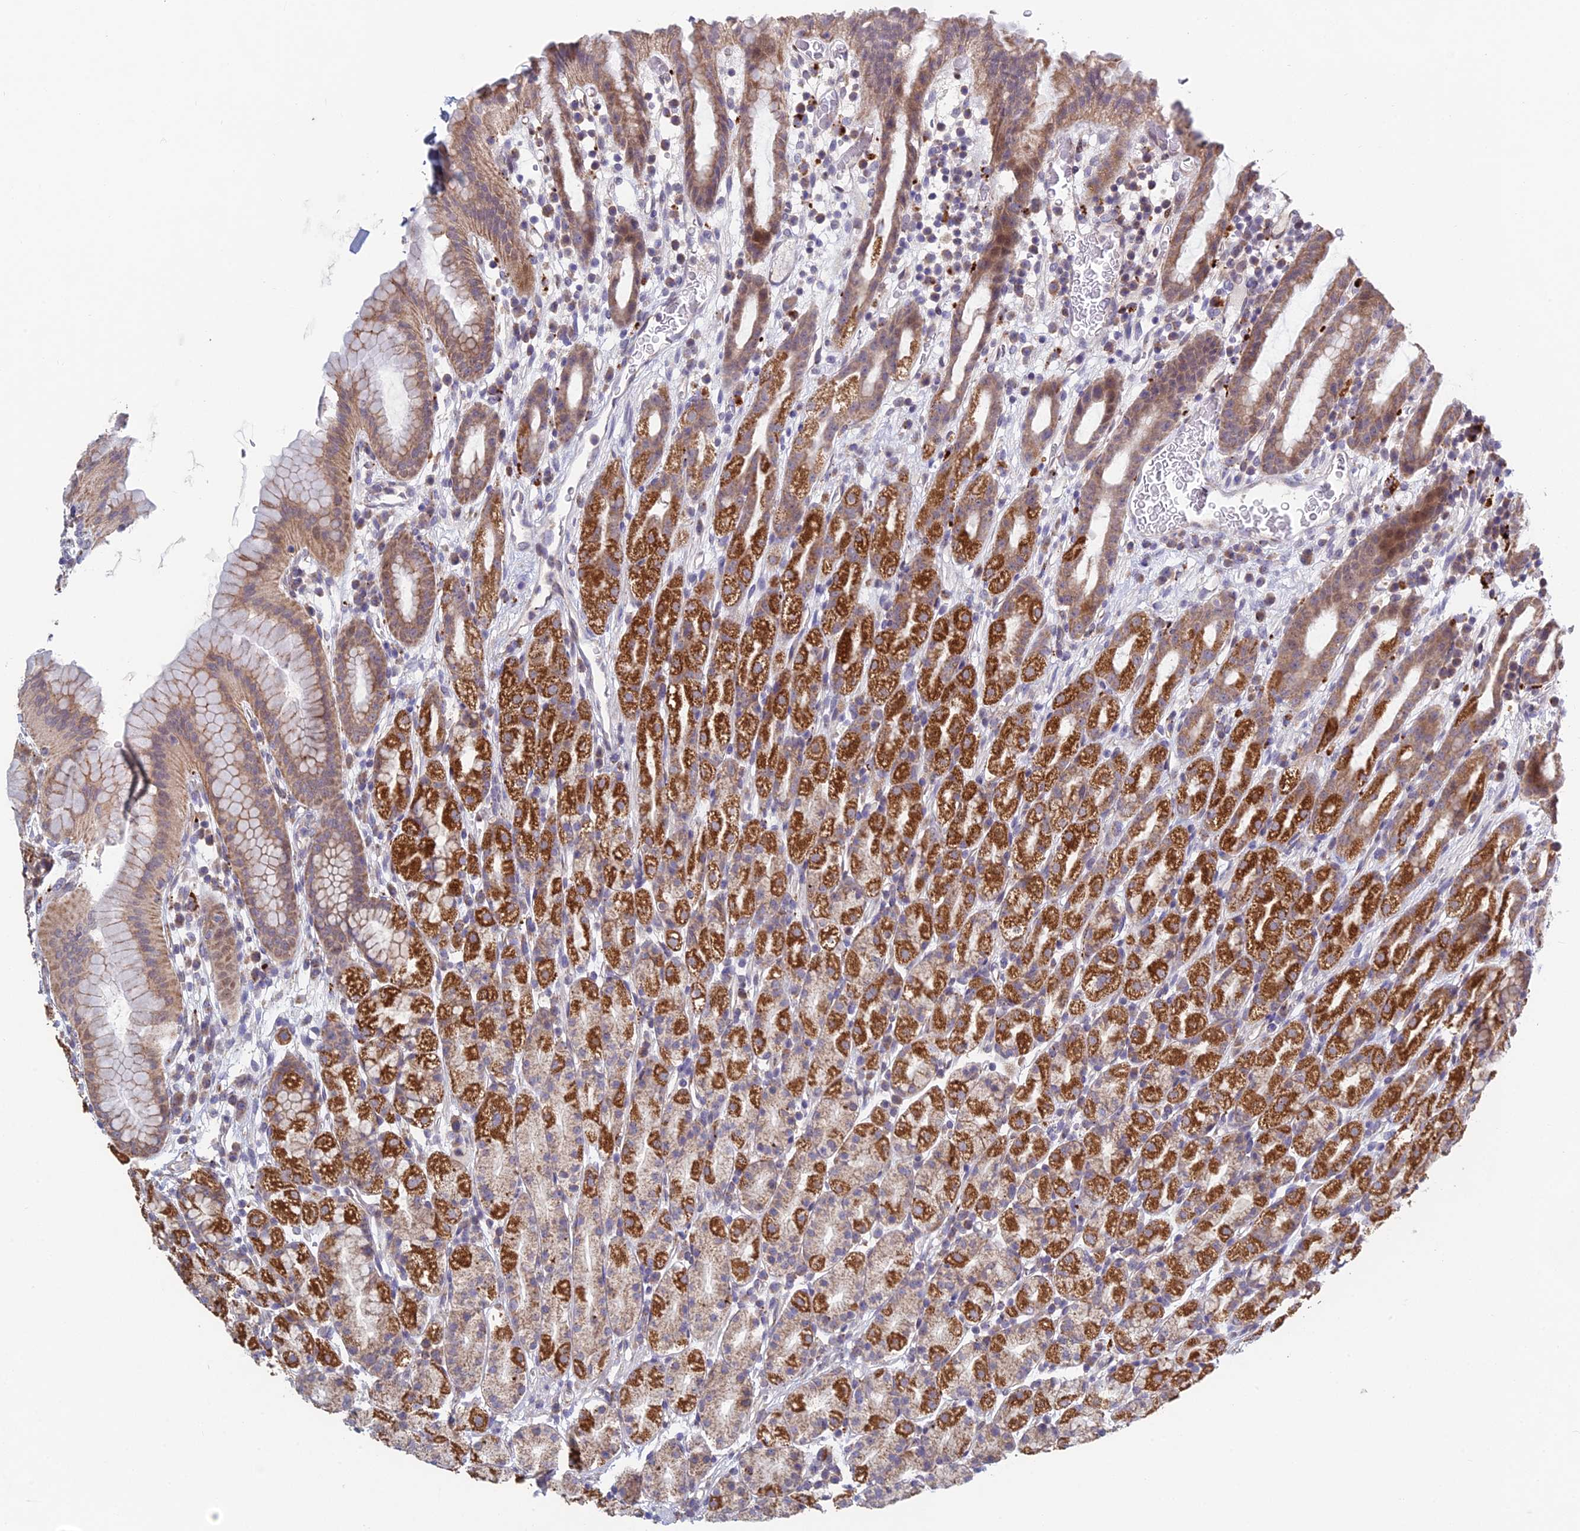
{"staining": {"intensity": "strong", "quantity": "25%-75%", "location": "cytoplasmic/membranous"}, "tissue": "stomach", "cell_type": "Glandular cells", "image_type": "normal", "snomed": [{"axis": "morphology", "description": "Normal tissue, NOS"}, {"axis": "topography", "description": "Stomach, upper"}], "caption": "Immunohistochemical staining of benign human stomach reveals high levels of strong cytoplasmic/membranous positivity in about 25%-75% of glandular cells.", "gene": "FOXS1", "patient": {"sex": "male", "age": 47}}